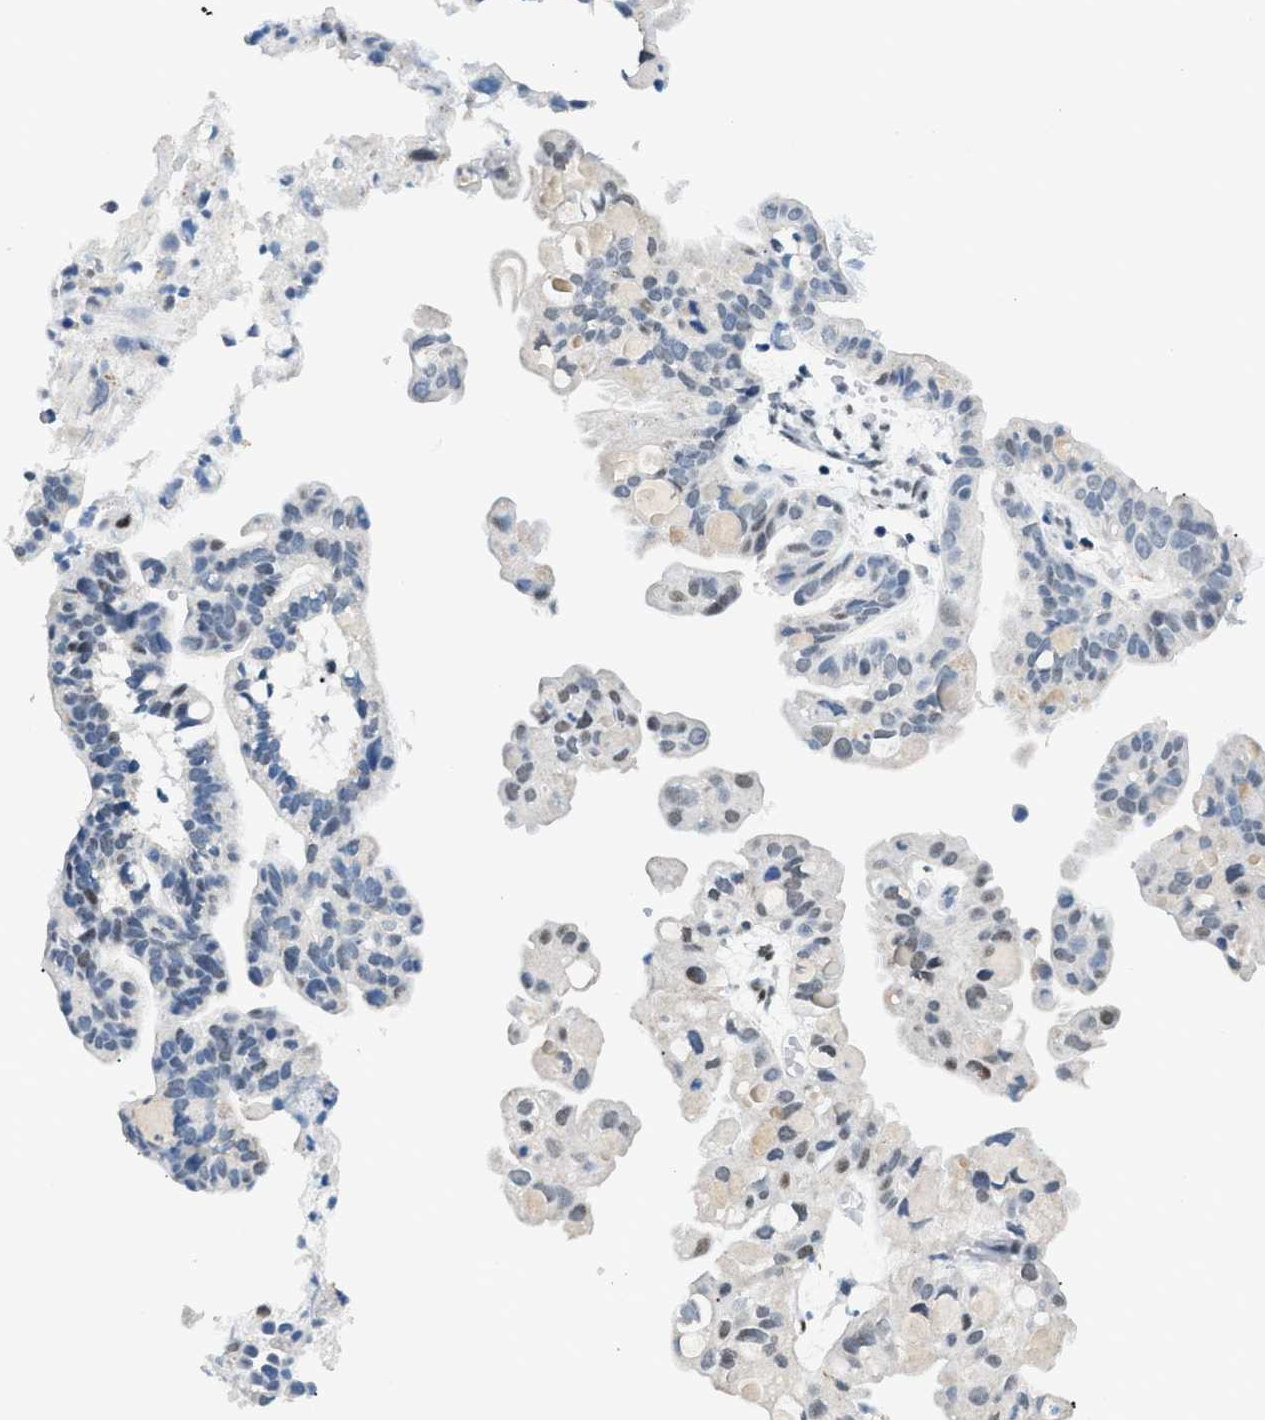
{"staining": {"intensity": "weak", "quantity": "<25%", "location": "nuclear"}, "tissue": "ovarian cancer", "cell_type": "Tumor cells", "image_type": "cancer", "snomed": [{"axis": "morphology", "description": "Cystadenocarcinoma, serous, NOS"}, {"axis": "topography", "description": "Ovary"}], "caption": "An immunohistochemistry (IHC) micrograph of ovarian cancer is shown. There is no staining in tumor cells of ovarian cancer.", "gene": "SMARCC1", "patient": {"sex": "female", "age": 56}}